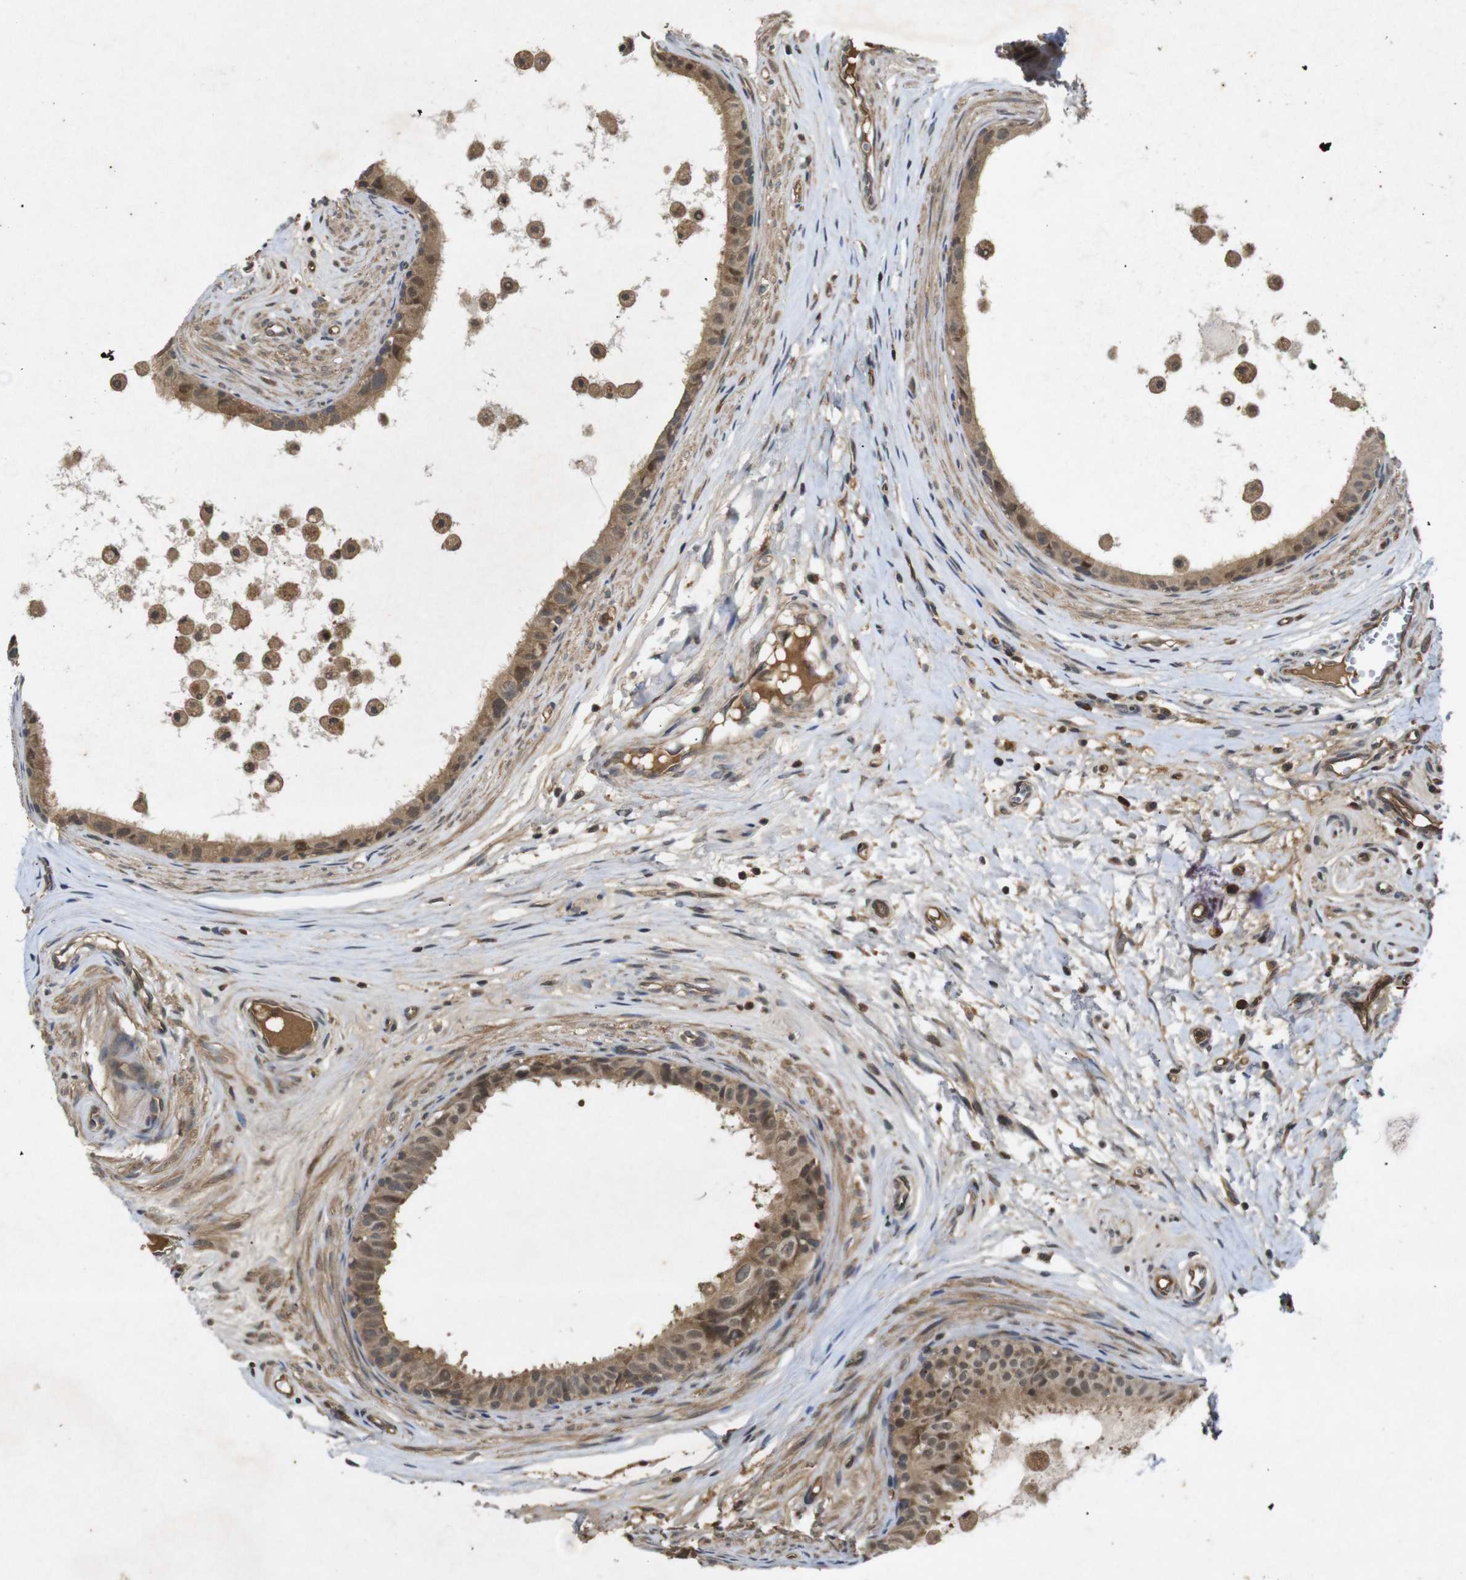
{"staining": {"intensity": "moderate", "quantity": ">75%", "location": "cytoplasmic/membranous,nuclear"}, "tissue": "epididymis", "cell_type": "Glandular cells", "image_type": "normal", "snomed": [{"axis": "morphology", "description": "Normal tissue, NOS"}, {"axis": "morphology", "description": "Inflammation, NOS"}, {"axis": "topography", "description": "Epididymis"}], "caption": "A micrograph of human epididymis stained for a protein demonstrates moderate cytoplasmic/membranous,nuclear brown staining in glandular cells. (Brightfield microscopy of DAB IHC at high magnification).", "gene": "RIPK1", "patient": {"sex": "male", "age": 85}}